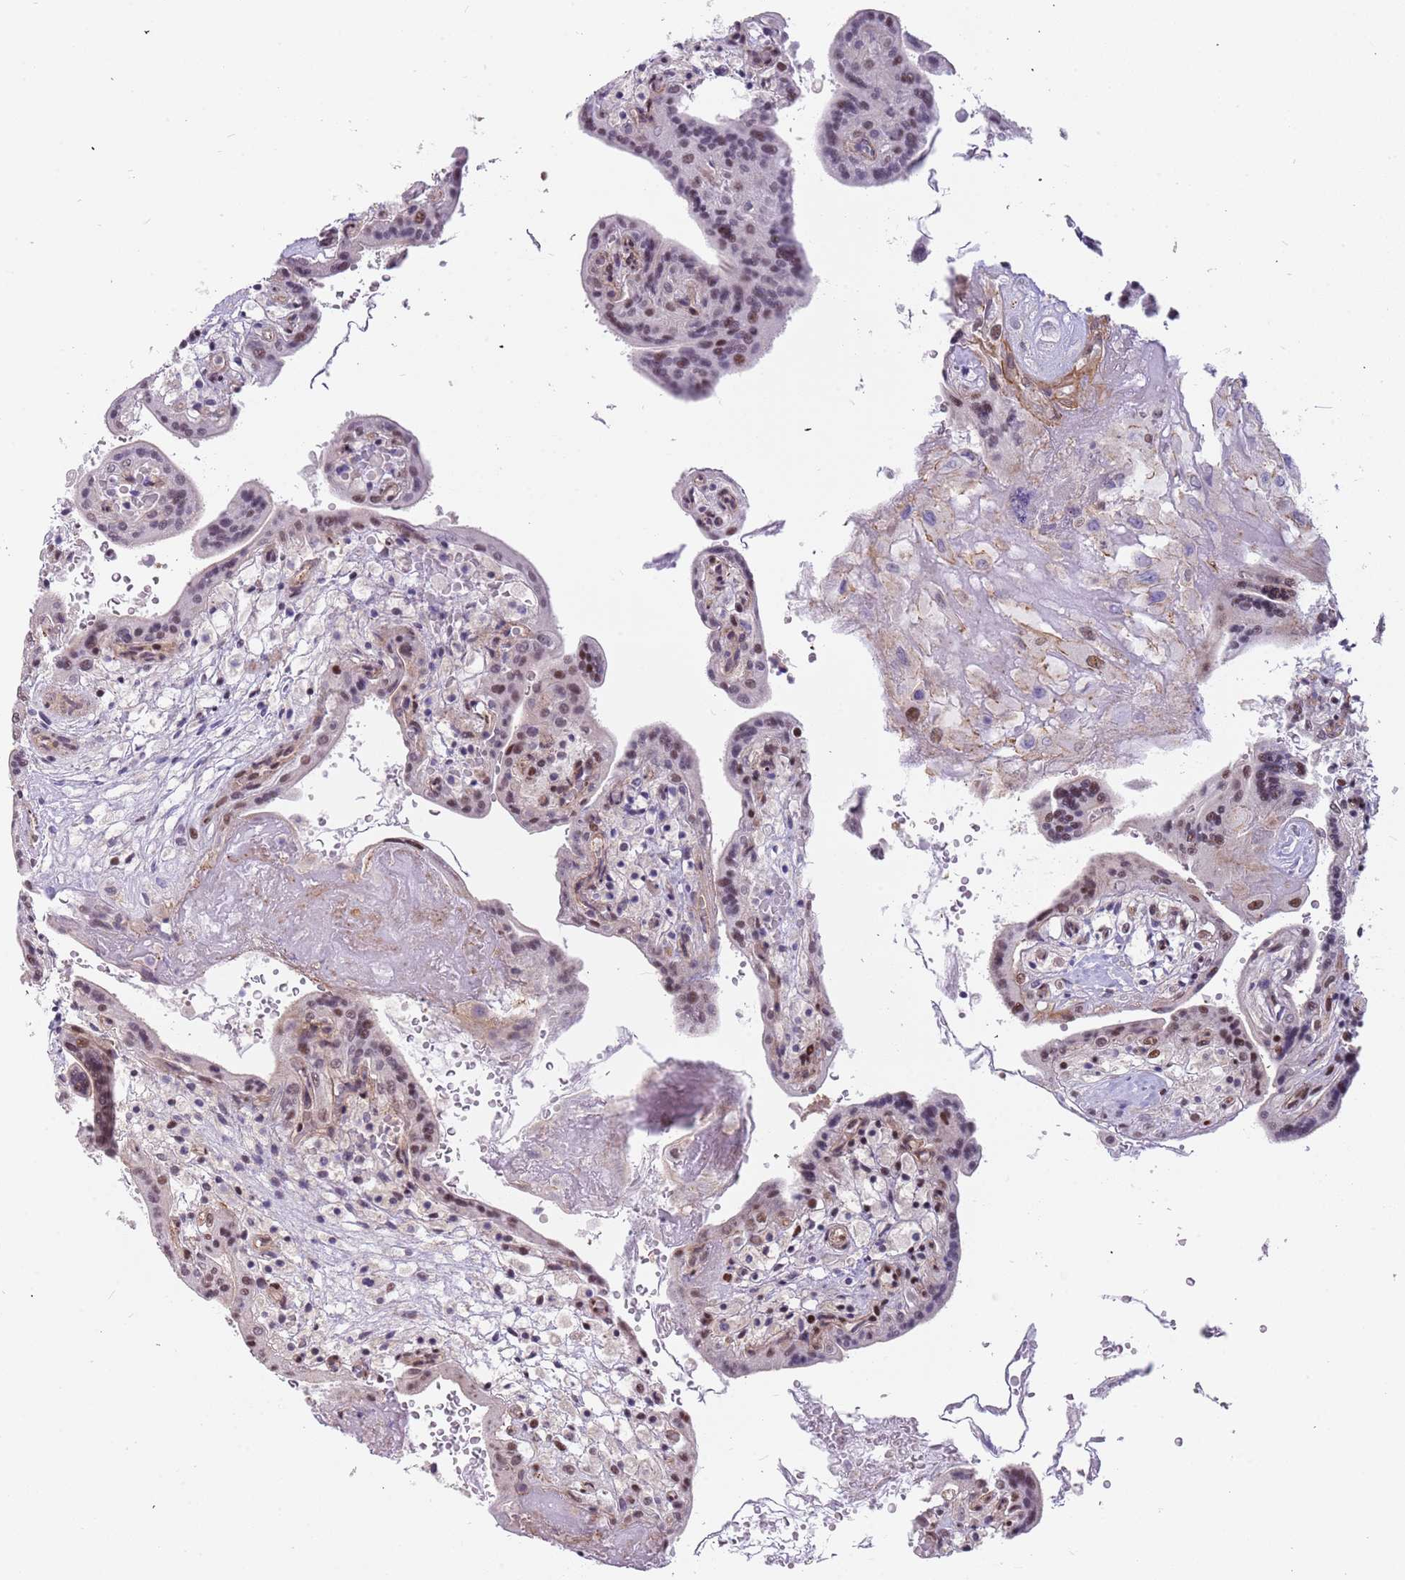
{"staining": {"intensity": "moderate", "quantity": "25%-75%", "location": "cytoplasmic/membranous,nuclear"}, "tissue": "placenta", "cell_type": "Trophoblastic cells", "image_type": "normal", "snomed": [{"axis": "morphology", "description": "Normal tissue, NOS"}, {"axis": "topography", "description": "Placenta"}], "caption": "A medium amount of moderate cytoplasmic/membranous,nuclear positivity is identified in approximately 25%-75% of trophoblastic cells in normal placenta. Using DAB (3,3'-diaminobenzidine) (brown) and hematoxylin (blue) stains, captured at high magnification using brightfield microscopy.", "gene": "LRMDA", "patient": {"sex": "female", "age": 37}}